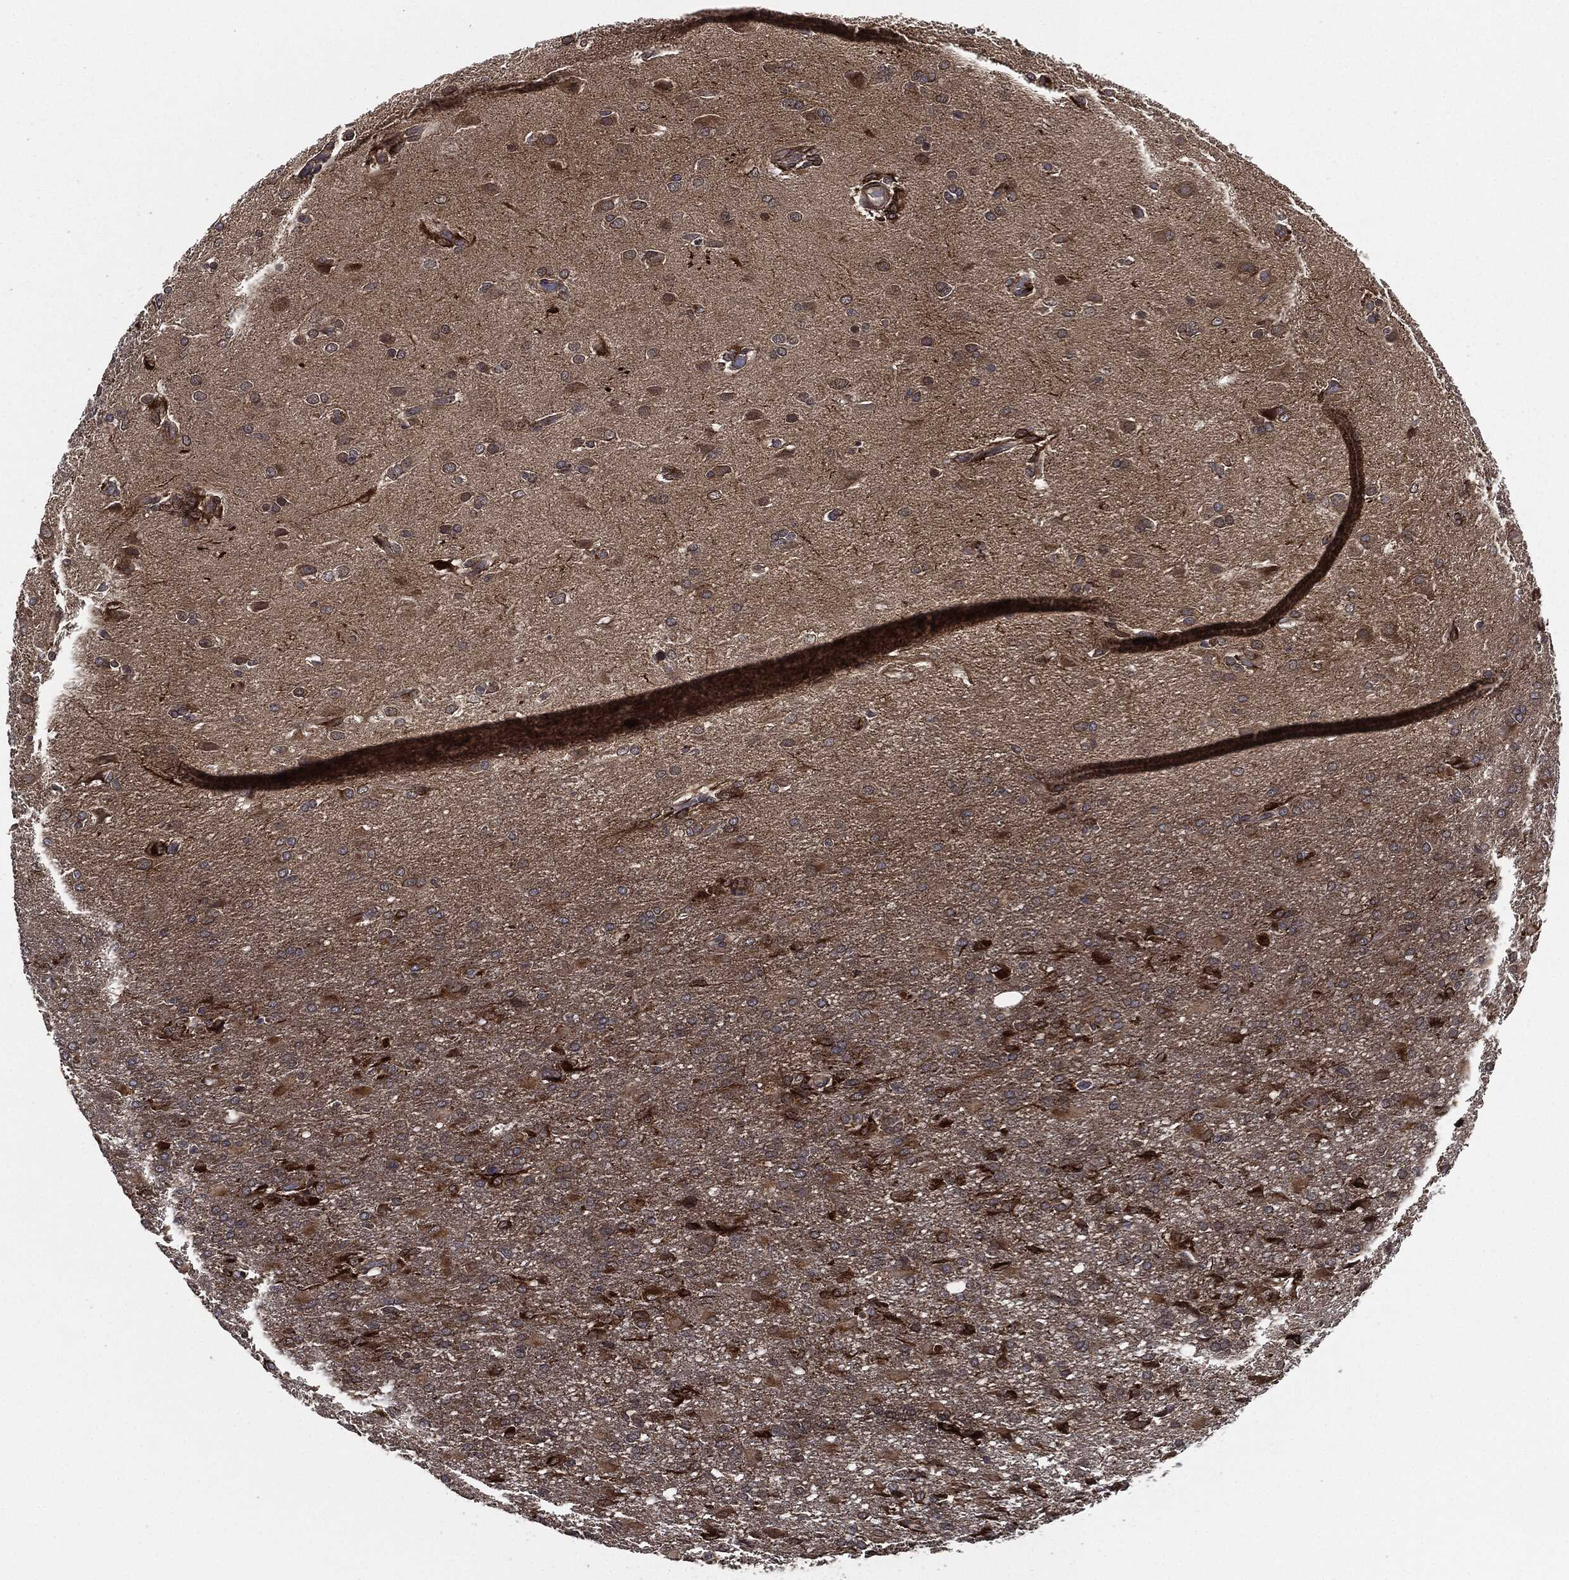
{"staining": {"intensity": "moderate", "quantity": ">75%", "location": "cytoplasmic/membranous"}, "tissue": "glioma", "cell_type": "Tumor cells", "image_type": "cancer", "snomed": [{"axis": "morphology", "description": "Glioma, malignant, High grade"}, {"axis": "topography", "description": "Brain"}], "caption": "Glioma stained with a brown dye demonstrates moderate cytoplasmic/membranous positive expression in approximately >75% of tumor cells.", "gene": "UBR1", "patient": {"sex": "male", "age": 68}}